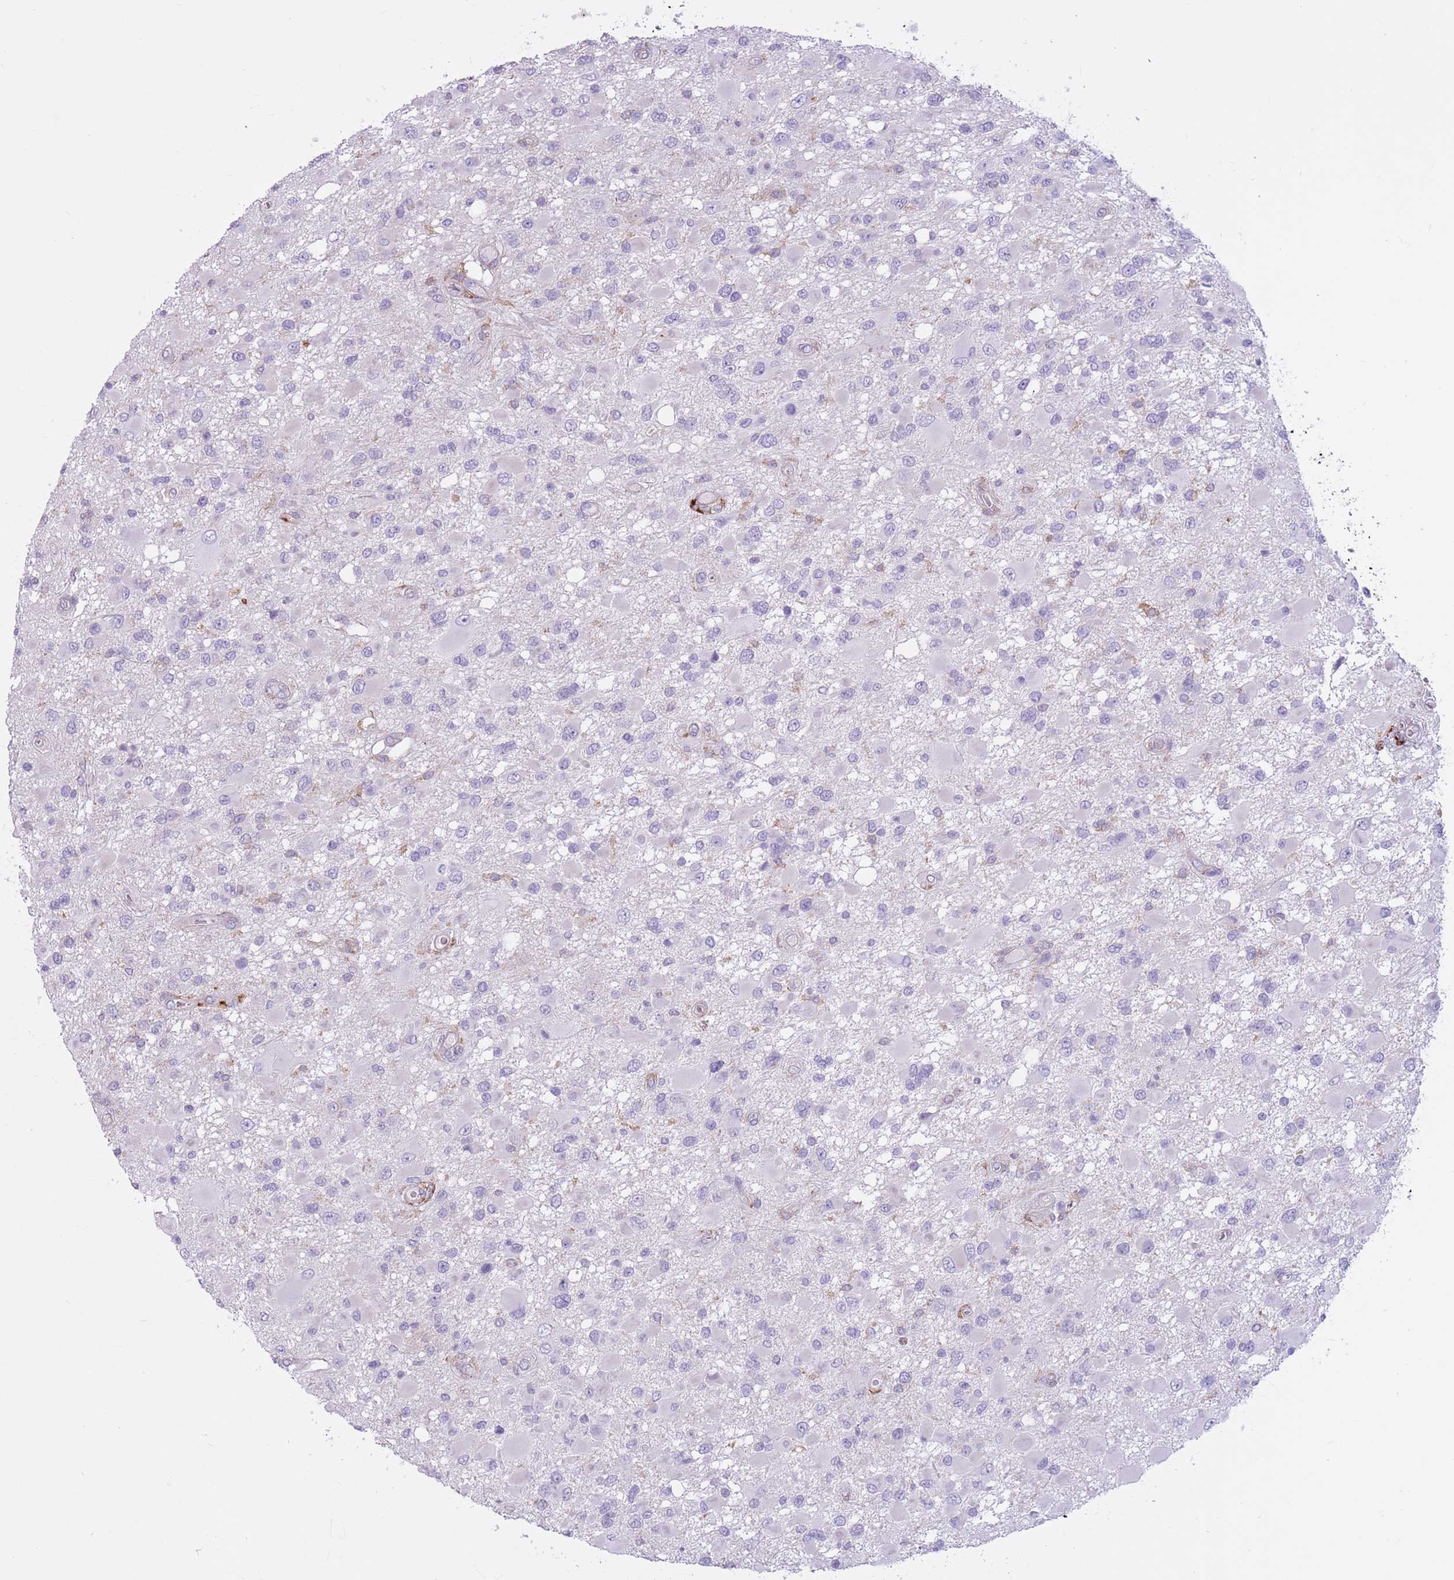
{"staining": {"intensity": "negative", "quantity": "none", "location": "none"}, "tissue": "glioma", "cell_type": "Tumor cells", "image_type": "cancer", "snomed": [{"axis": "morphology", "description": "Glioma, malignant, High grade"}, {"axis": "topography", "description": "Brain"}], "caption": "Tumor cells show no significant expression in glioma.", "gene": "SNX6", "patient": {"sex": "male", "age": 53}}